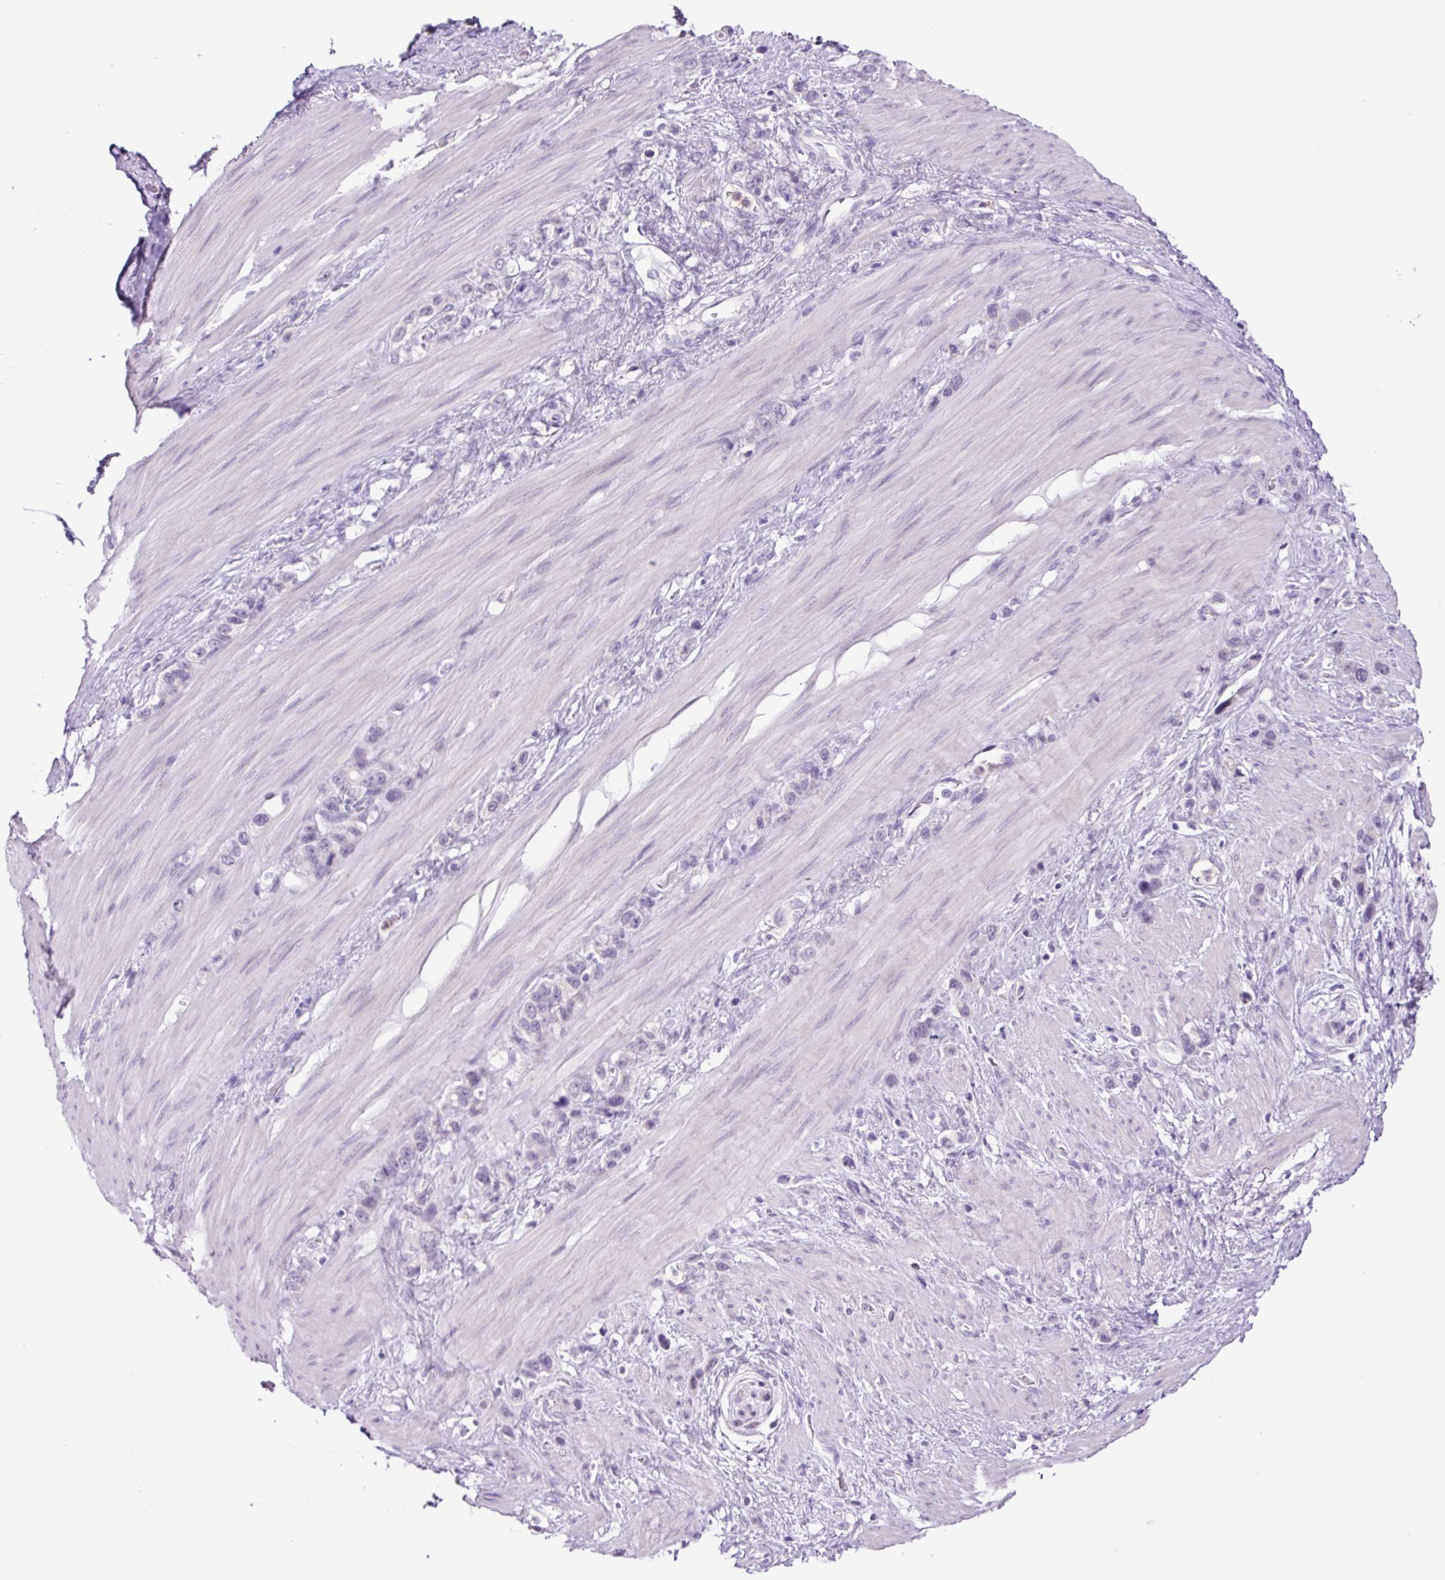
{"staining": {"intensity": "negative", "quantity": "none", "location": "none"}, "tissue": "stomach cancer", "cell_type": "Tumor cells", "image_type": "cancer", "snomed": [{"axis": "morphology", "description": "Adenocarcinoma, NOS"}, {"axis": "morphology", "description": "Adenocarcinoma, High grade"}, {"axis": "topography", "description": "Stomach, upper"}, {"axis": "topography", "description": "Stomach, lower"}], "caption": "An immunohistochemistry (IHC) image of stomach cancer (high-grade adenocarcinoma) is shown. There is no staining in tumor cells of stomach cancer (high-grade adenocarcinoma).", "gene": "MFSD3", "patient": {"sex": "female", "age": 65}}